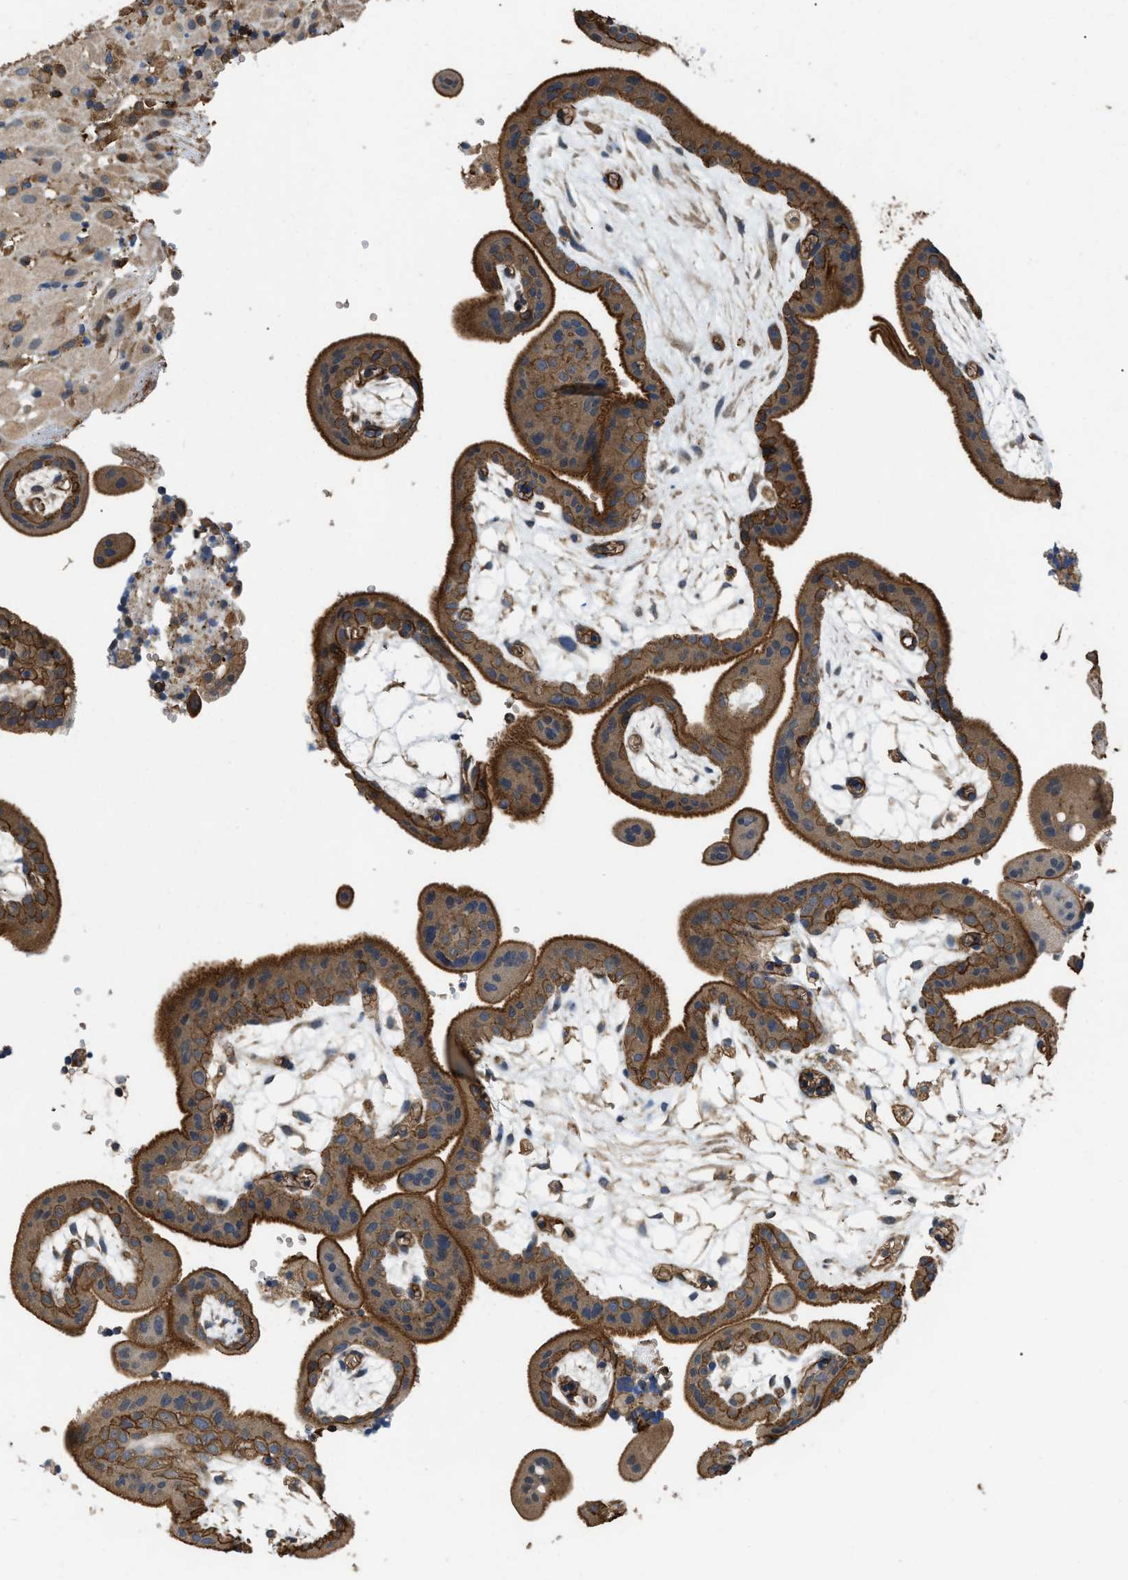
{"staining": {"intensity": "moderate", "quantity": ">75%", "location": "cytoplasmic/membranous"}, "tissue": "placenta", "cell_type": "Decidual cells", "image_type": "normal", "snomed": [{"axis": "morphology", "description": "Normal tissue, NOS"}, {"axis": "topography", "description": "Placenta"}], "caption": "This photomicrograph shows IHC staining of unremarkable placenta, with medium moderate cytoplasmic/membranous positivity in approximately >75% of decidual cells.", "gene": "LINGO2", "patient": {"sex": "female", "age": 18}}